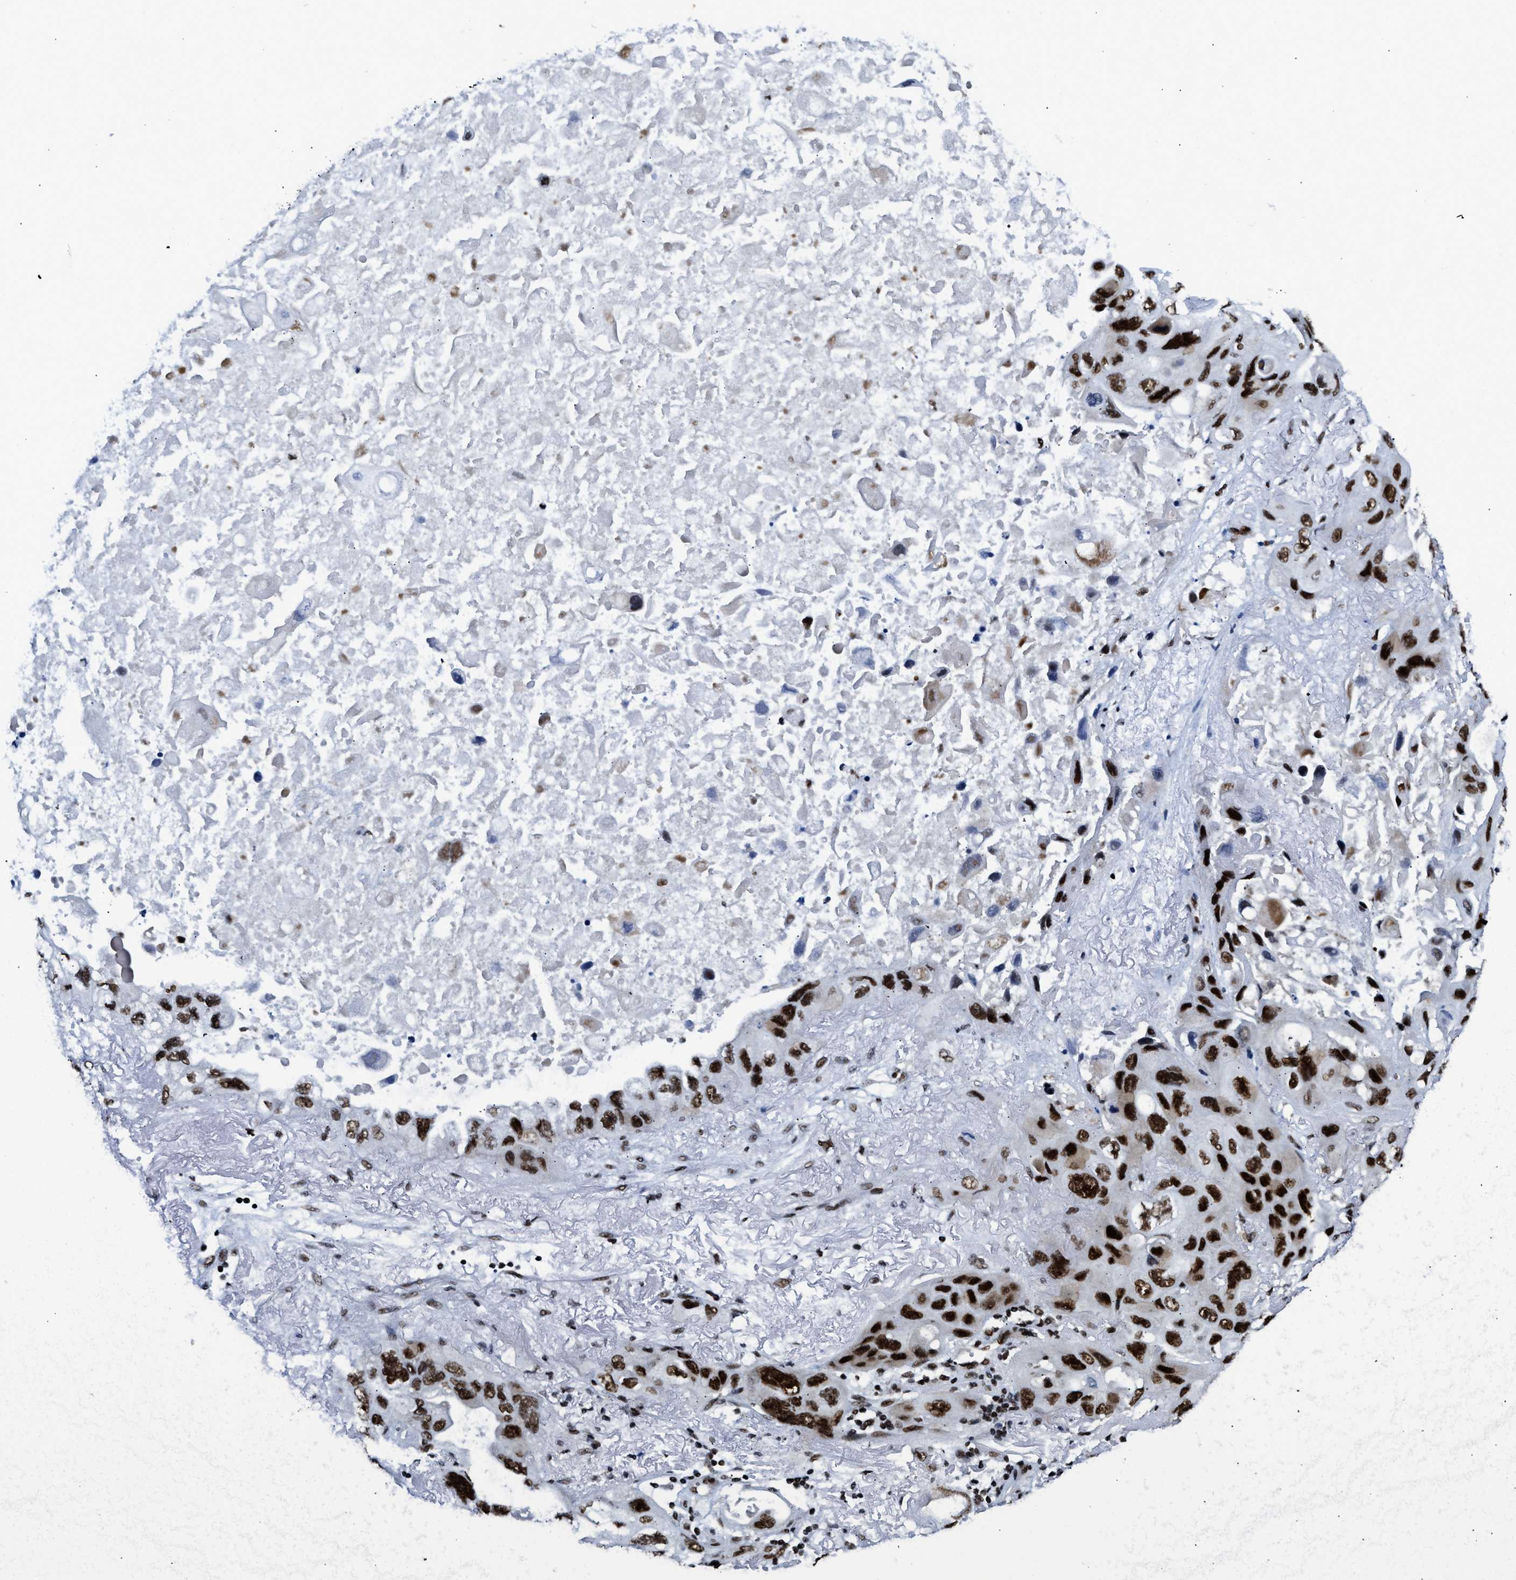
{"staining": {"intensity": "strong", "quantity": ">75%", "location": "nuclear"}, "tissue": "lung cancer", "cell_type": "Tumor cells", "image_type": "cancer", "snomed": [{"axis": "morphology", "description": "Squamous cell carcinoma, NOS"}, {"axis": "topography", "description": "Lung"}], "caption": "Protein staining demonstrates strong nuclear expression in about >75% of tumor cells in lung cancer.", "gene": "SCAF4", "patient": {"sex": "female", "age": 73}}